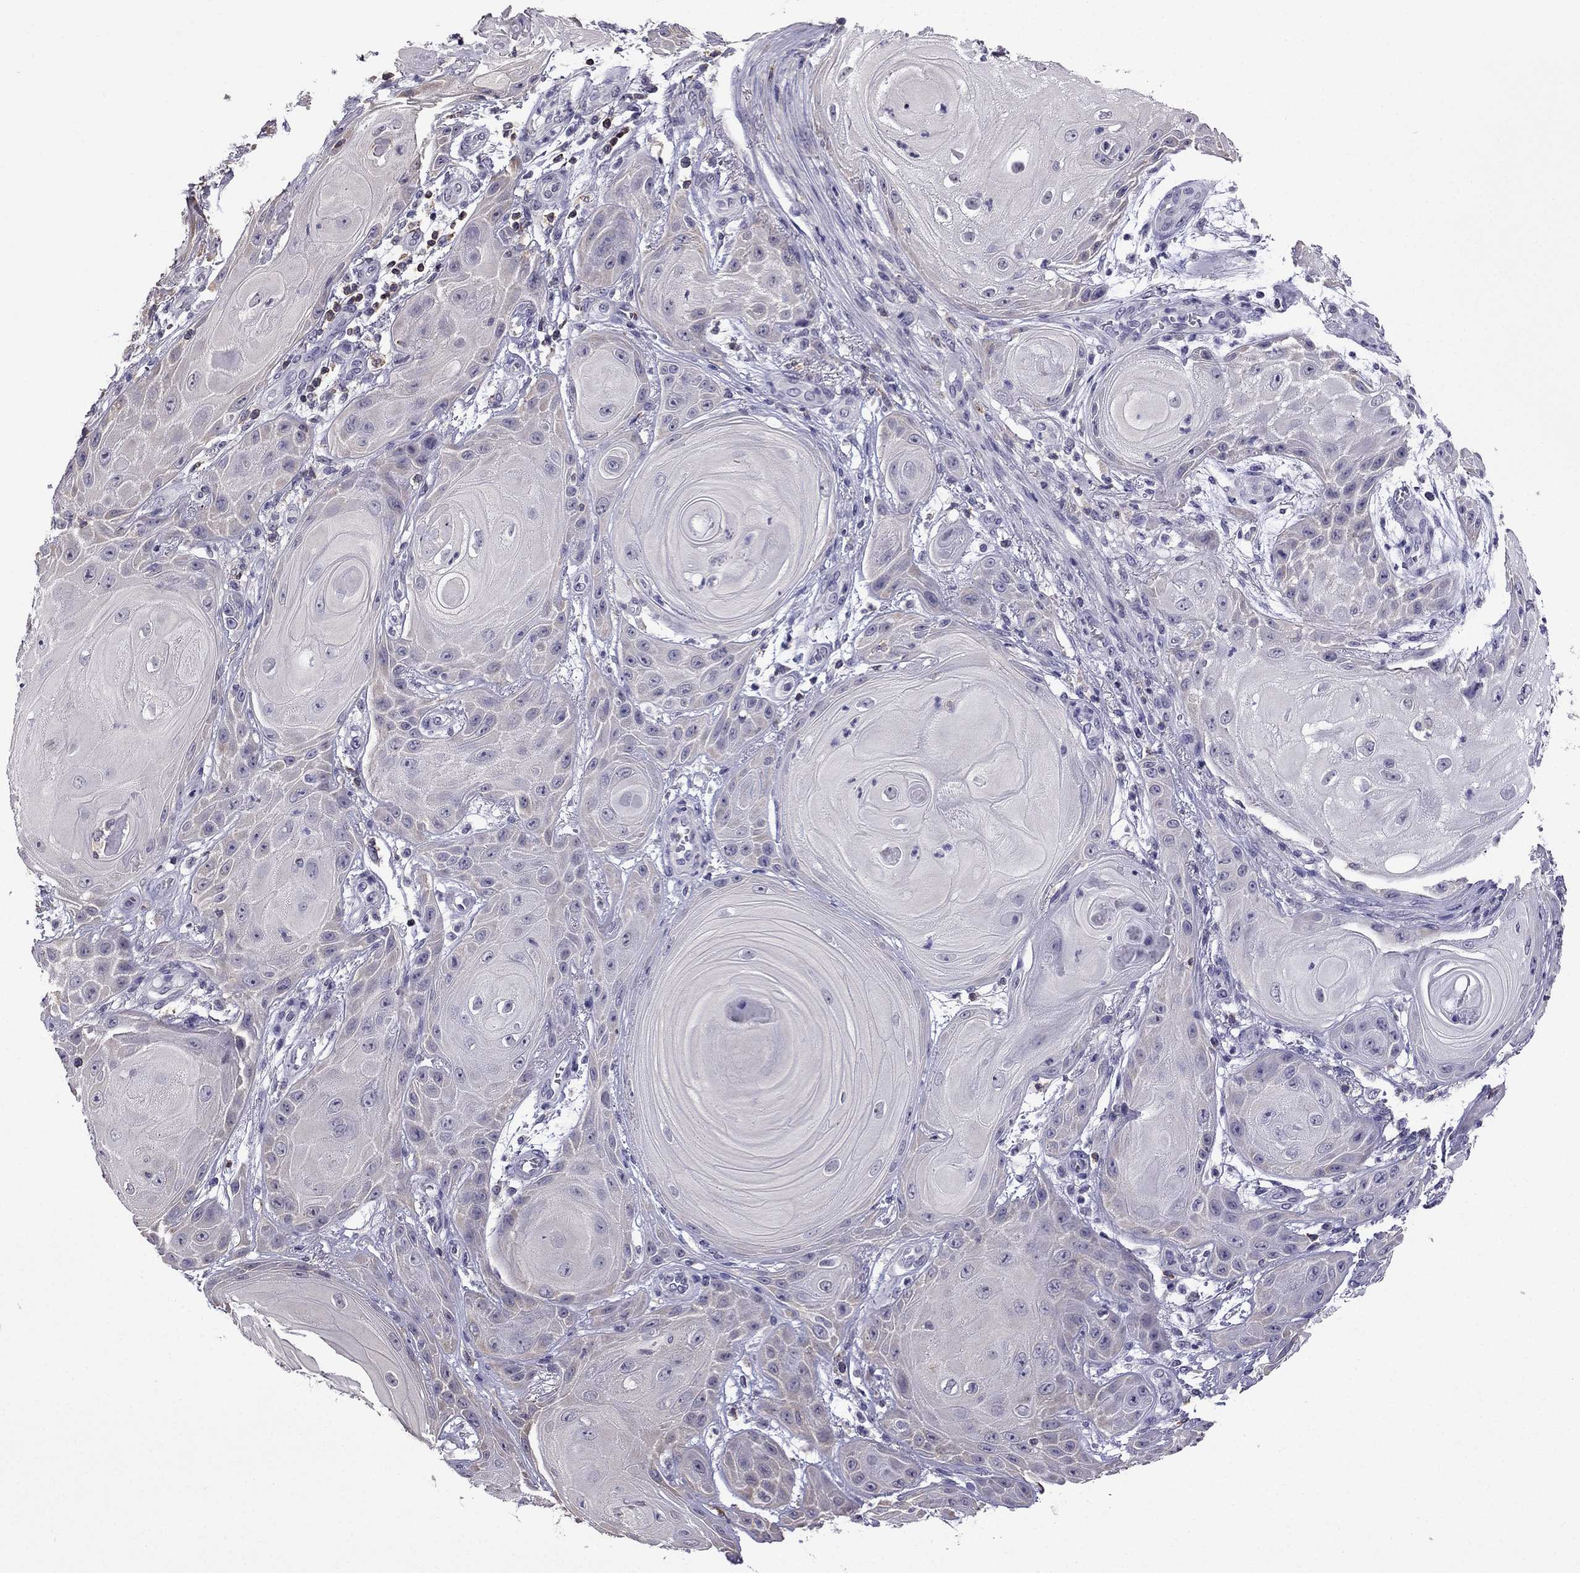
{"staining": {"intensity": "moderate", "quantity": "<25%", "location": "cytoplasmic/membranous"}, "tissue": "skin cancer", "cell_type": "Tumor cells", "image_type": "cancer", "snomed": [{"axis": "morphology", "description": "Squamous cell carcinoma, NOS"}, {"axis": "topography", "description": "Skin"}], "caption": "This is a micrograph of immunohistochemistry staining of skin cancer (squamous cell carcinoma), which shows moderate staining in the cytoplasmic/membranous of tumor cells.", "gene": "CCK", "patient": {"sex": "male", "age": 62}}